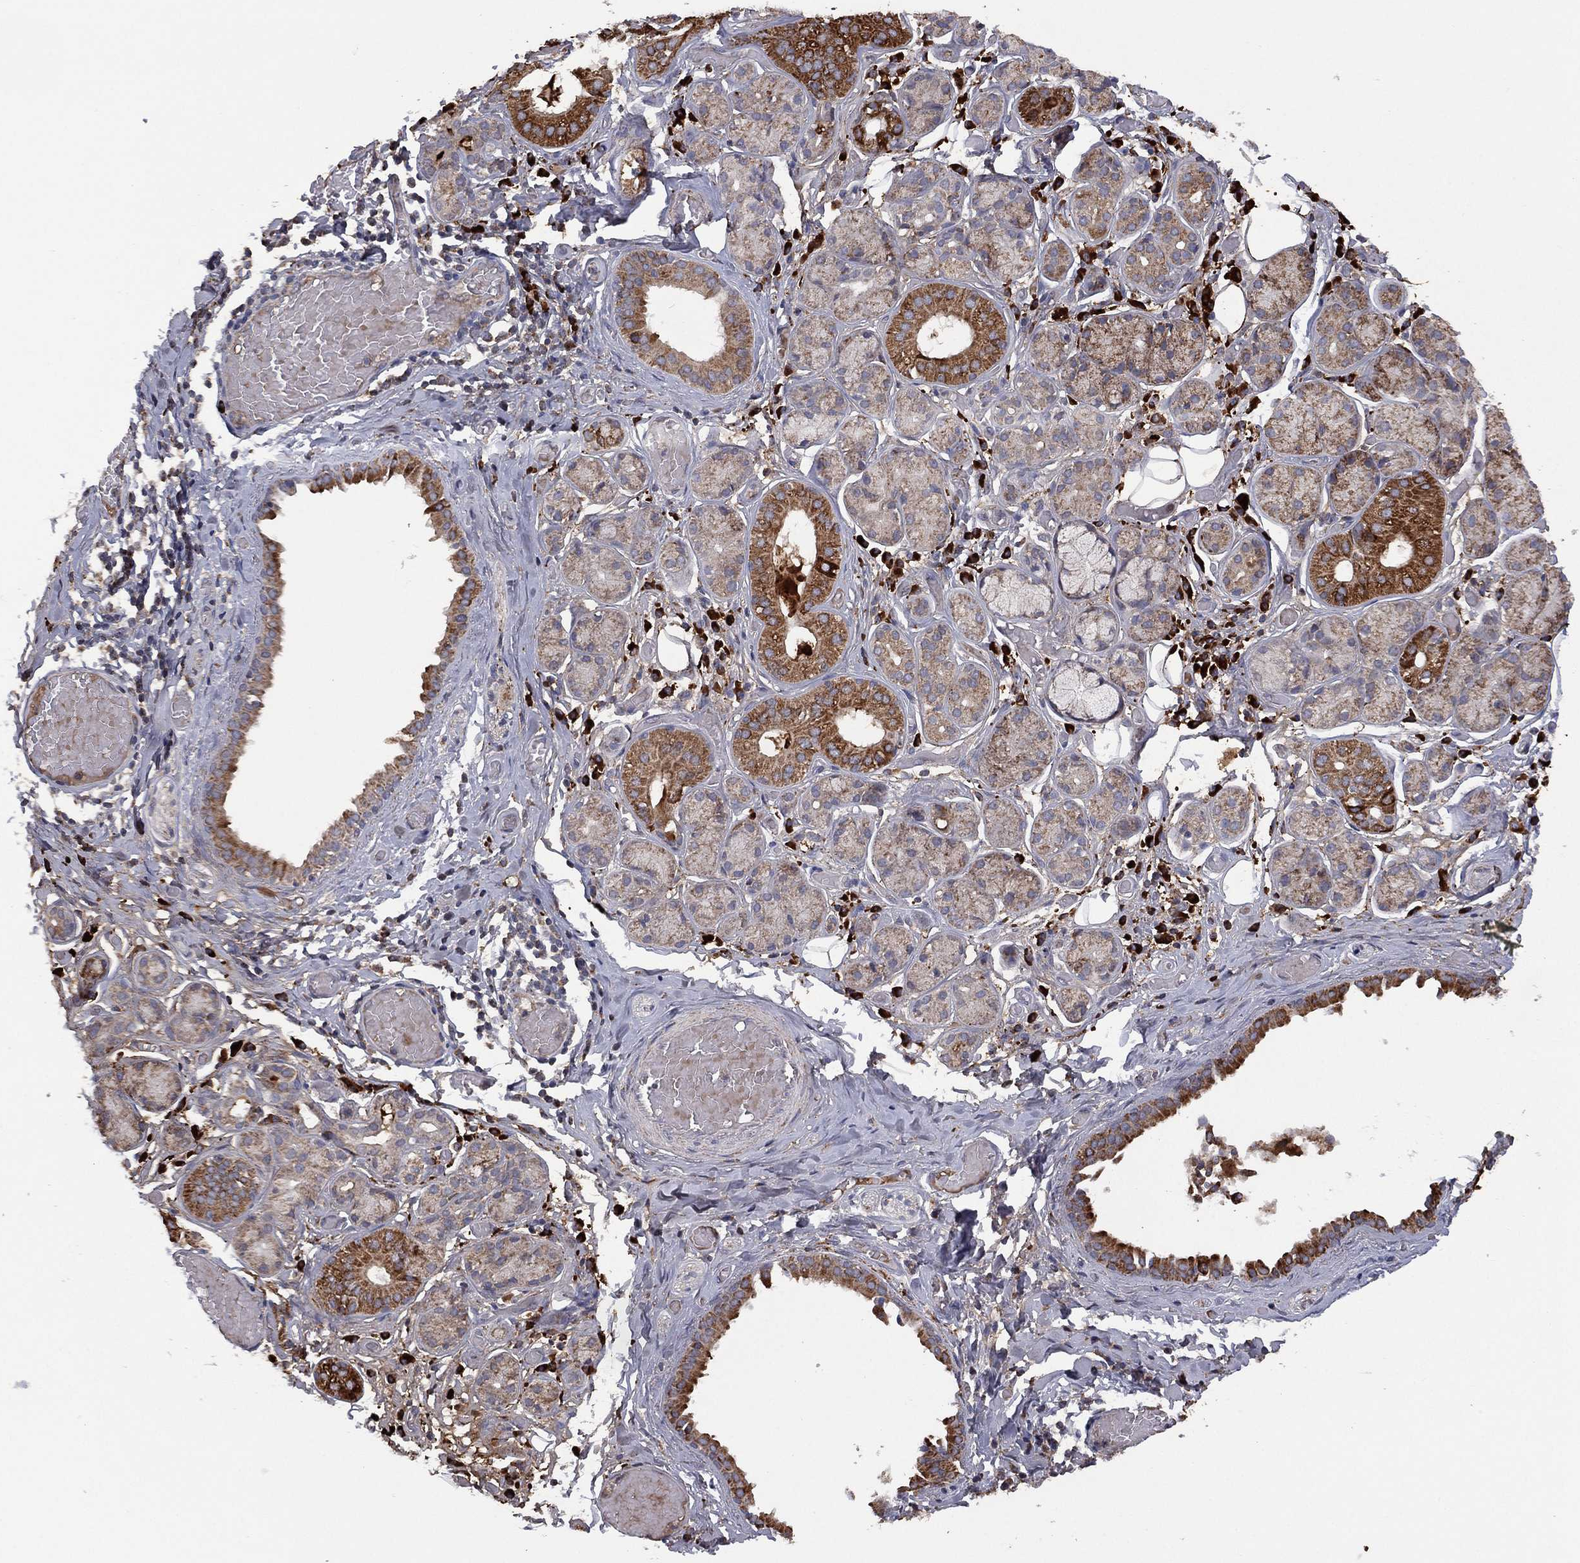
{"staining": {"intensity": "strong", "quantity": "<25%", "location": "cytoplasmic/membranous"}, "tissue": "salivary gland", "cell_type": "Glandular cells", "image_type": "normal", "snomed": [{"axis": "morphology", "description": "Normal tissue, NOS"}, {"axis": "topography", "description": "Salivary gland"}, {"axis": "topography", "description": "Peripheral nerve tissue"}], "caption": "A micrograph showing strong cytoplasmic/membranous positivity in about <25% of glandular cells in normal salivary gland, as visualized by brown immunohistochemical staining.", "gene": "PPP2R5A", "patient": {"sex": "male", "age": 71}}